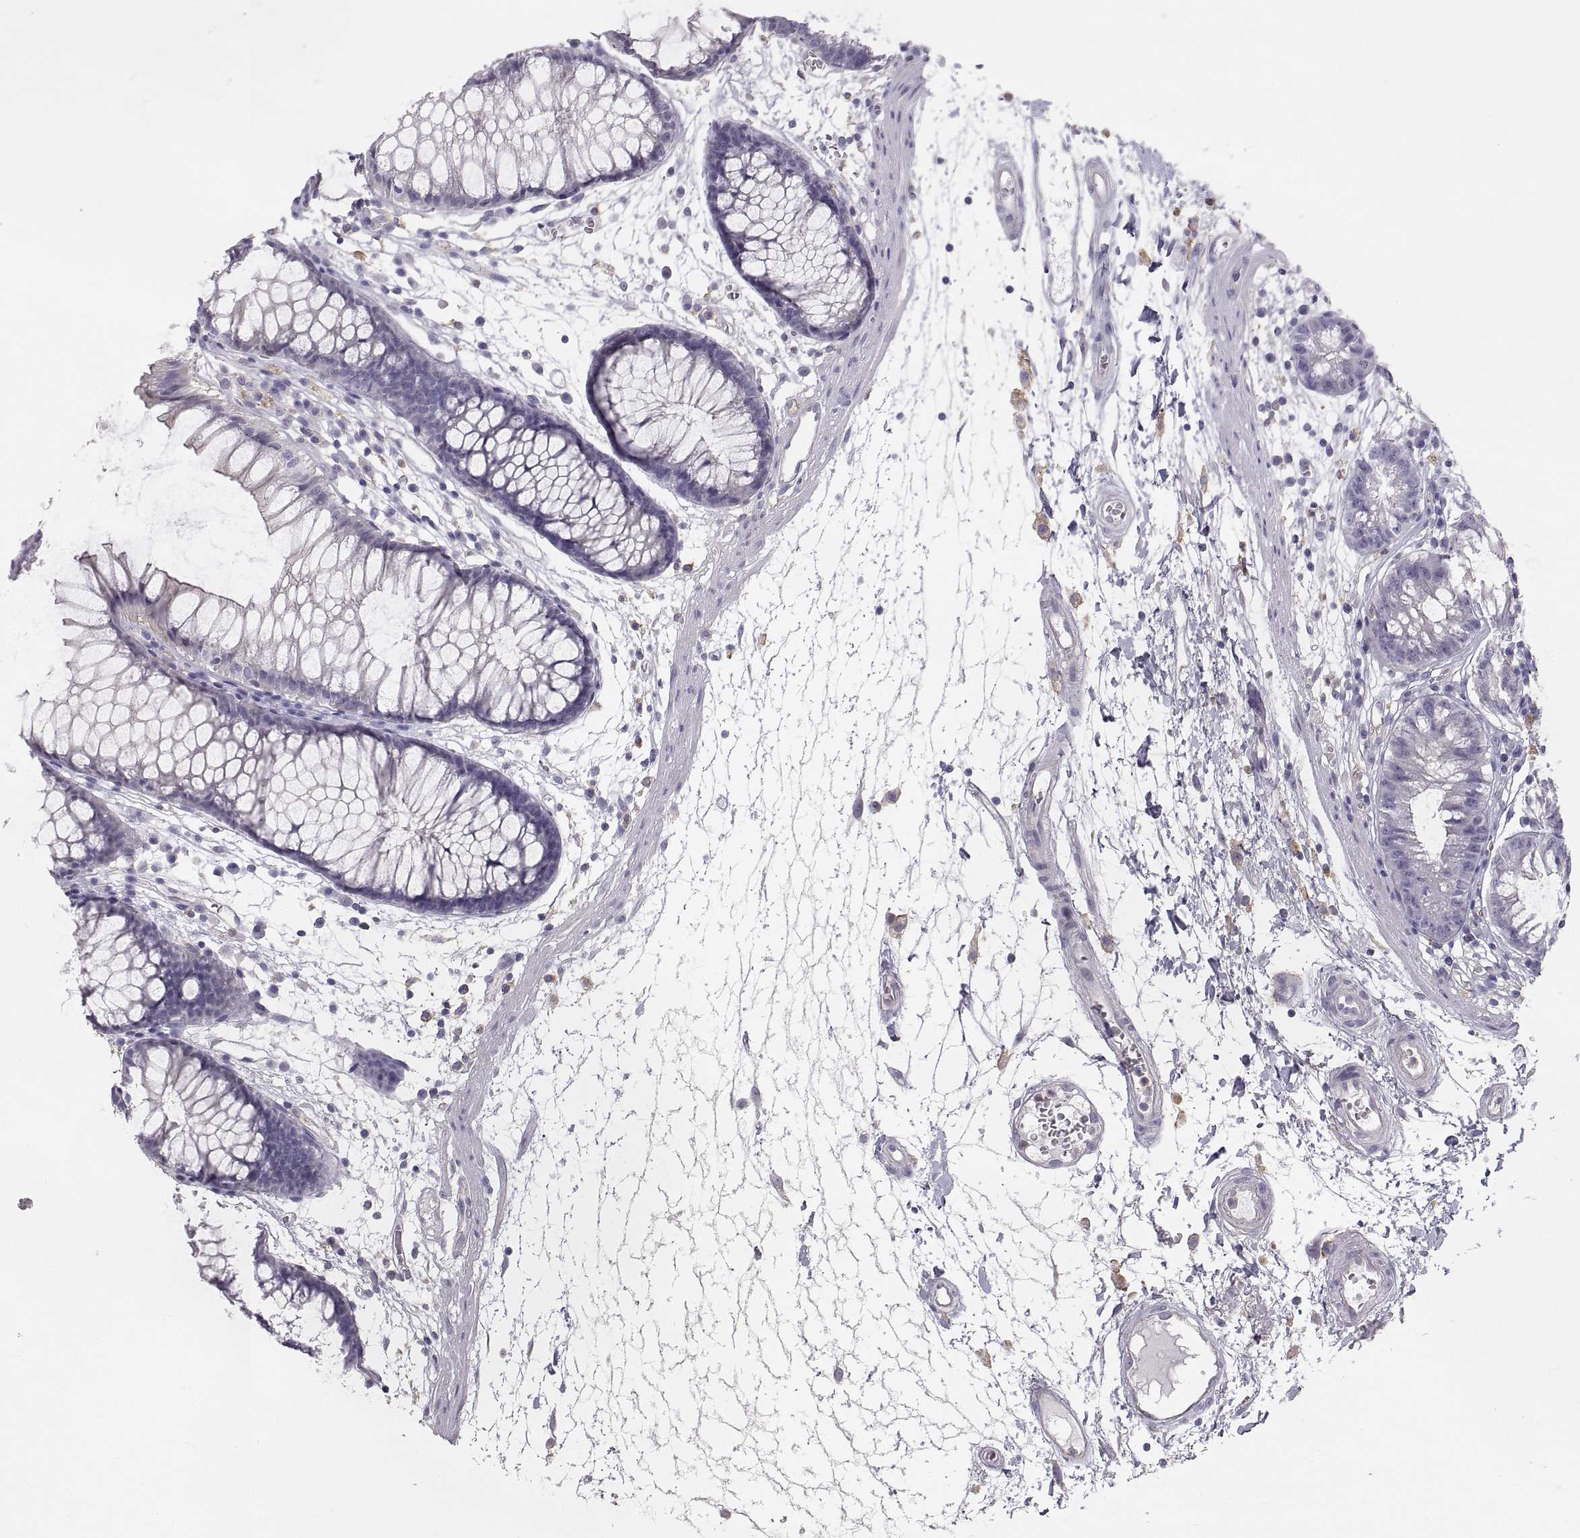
{"staining": {"intensity": "negative", "quantity": "none", "location": "none"}, "tissue": "colon", "cell_type": "Endothelial cells", "image_type": "normal", "snomed": [{"axis": "morphology", "description": "Normal tissue, NOS"}, {"axis": "morphology", "description": "Adenocarcinoma, NOS"}, {"axis": "topography", "description": "Colon"}], "caption": "High magnification brightfield microscopy of unremarkable colon stained with DAB (brown) and counterstained with hematoxylin (blue): endothelial cells show no significant expression. The staining was performed using DAB (3,3'-diaminobenzidine) to visualize the protein expression in brown, while the nuclei were stained in blue with hematoxylin (Magnification: 20x).", "gene": "RALB", "patient": {"sex": "male", "age": 65}}